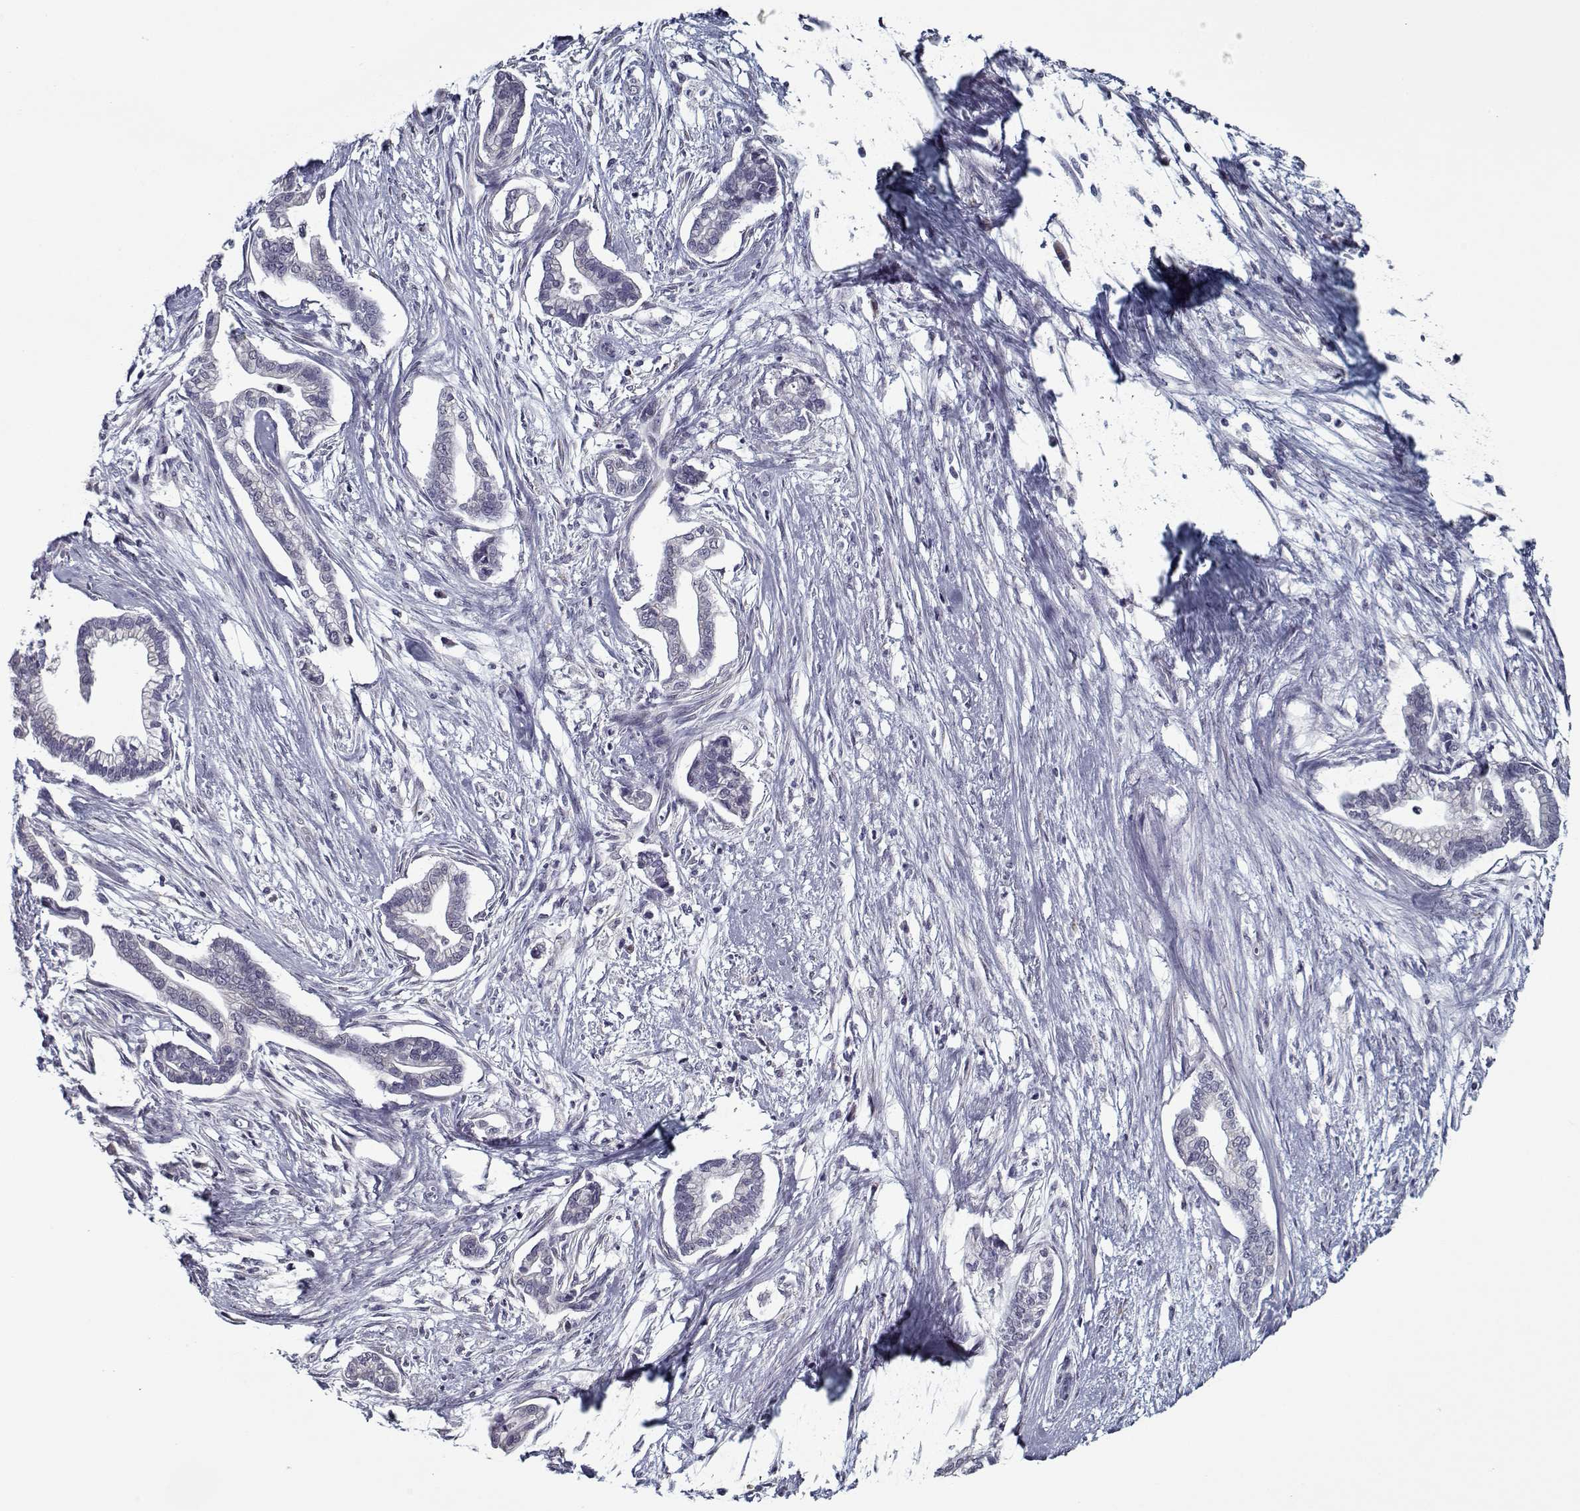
{"staining": {"intensity": "negative", "quantity": "none", "location": "none"}, "tissue": "cervical cancer", "cell_type": "Tumor cells", "image_type": "cancer", "snomed": [{"axis": "morphology", "description": "Adenocarcinoma, NOS"}, {"axis": "topography", "description": "Cervix"}], "caption": "Cervical cancer was stained to show a protein in brown. There is no significant staining in tumor cells. The staining was performed using DAB (3,3'-diaminobenzidine) to visualize the protein expression in brown, while the nuclei were stained in blue with hematoxylin (Magnification: 20x).", "gene": "SEC16B", "patient": {"sex": "female", "age": 62}}